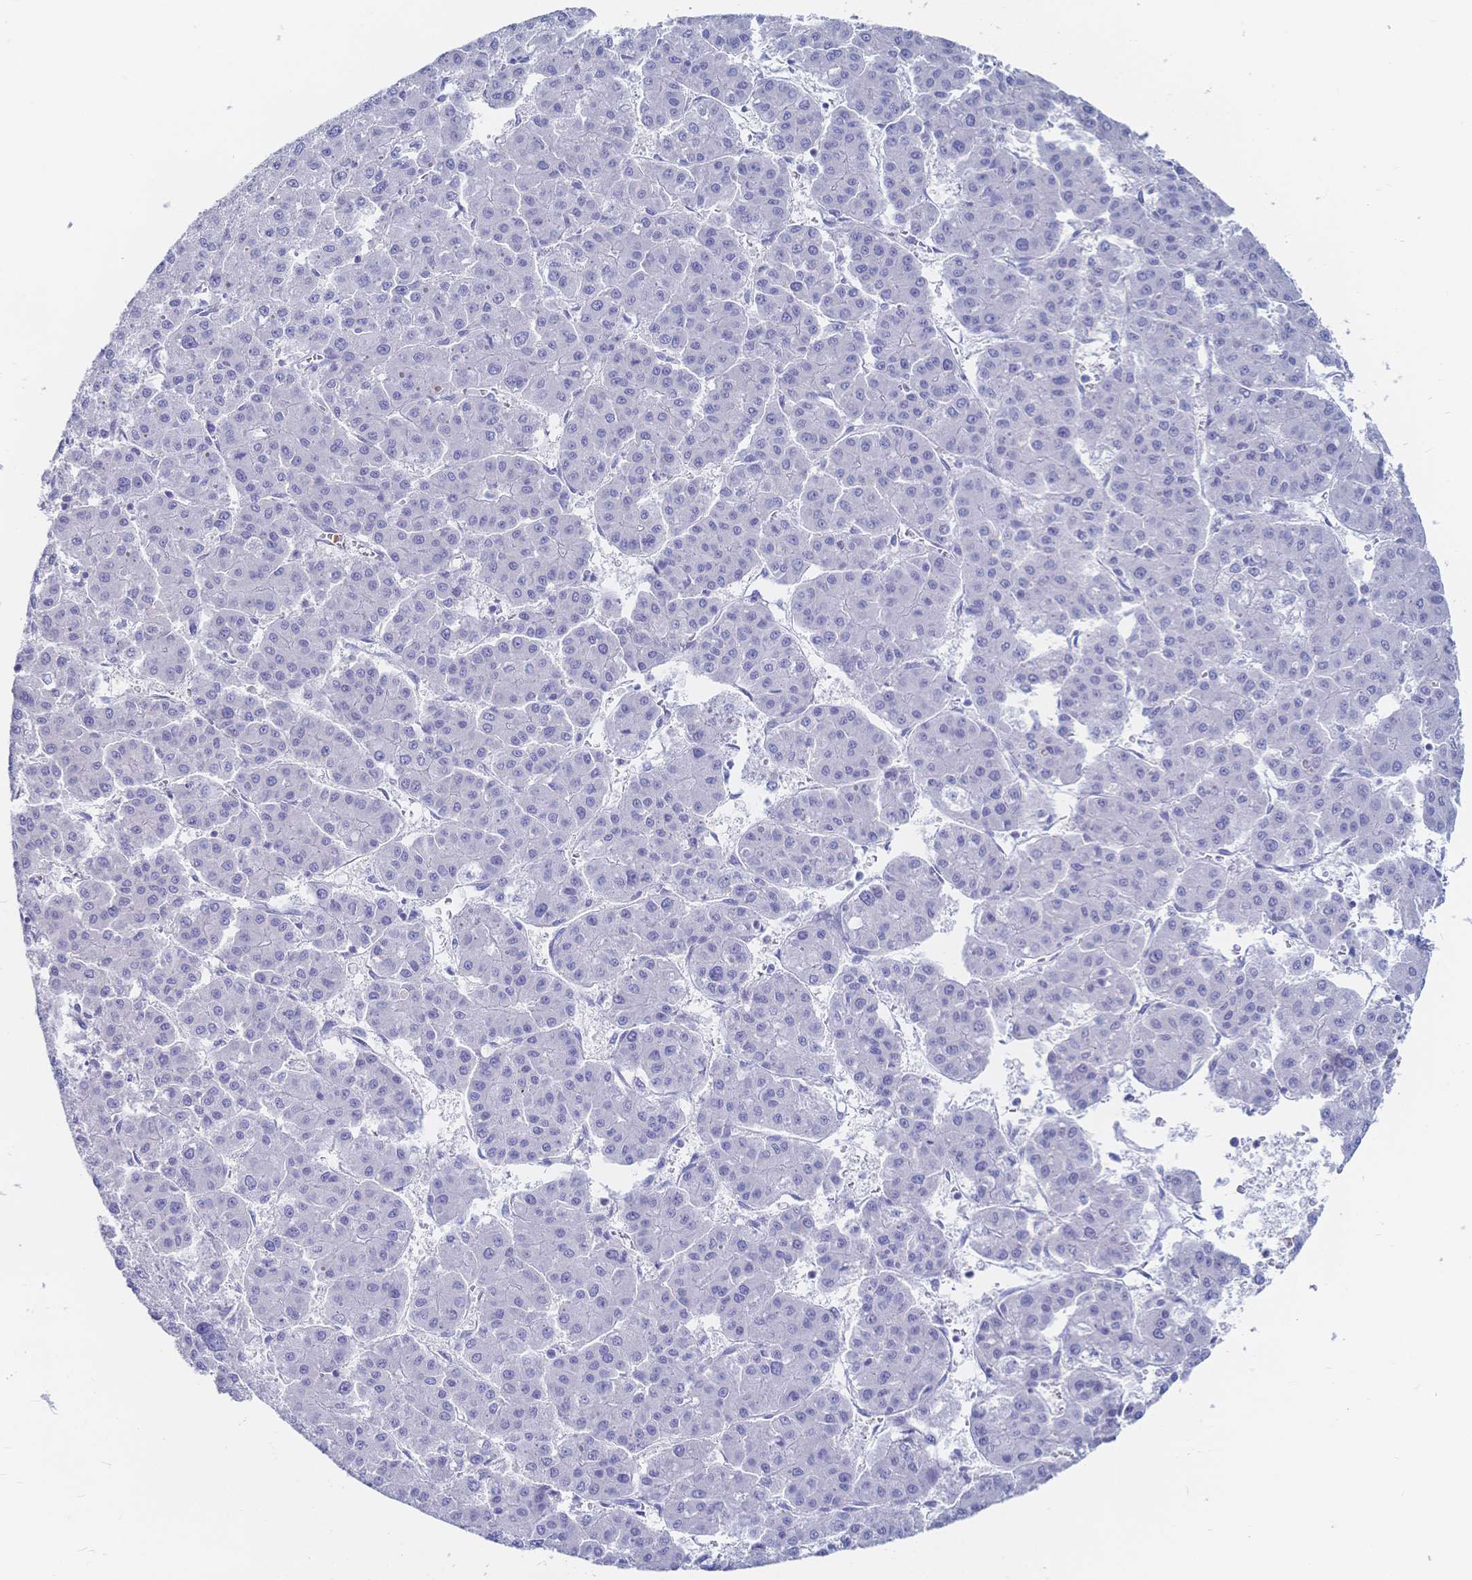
{"staining": {"intensity": "negative", "quantity": "none", "location": "none"}, "tissue": "liver cancer", "cell_type": "Tumor cells", "image_type": "cancer", "snomed": [{"axis": "morphology", "description": "Carcinoma, Hepatocellular, NOS"}, {"axis": "topography", "description": "Liver"}], "caption": "Tumor cells show no significant protein positivity in liver cancer. (DAB IHC visualized using brightfield microscopy, high magnification).", "gene": "IL2RB", "patient": {"sex": "male", "age": 73}}